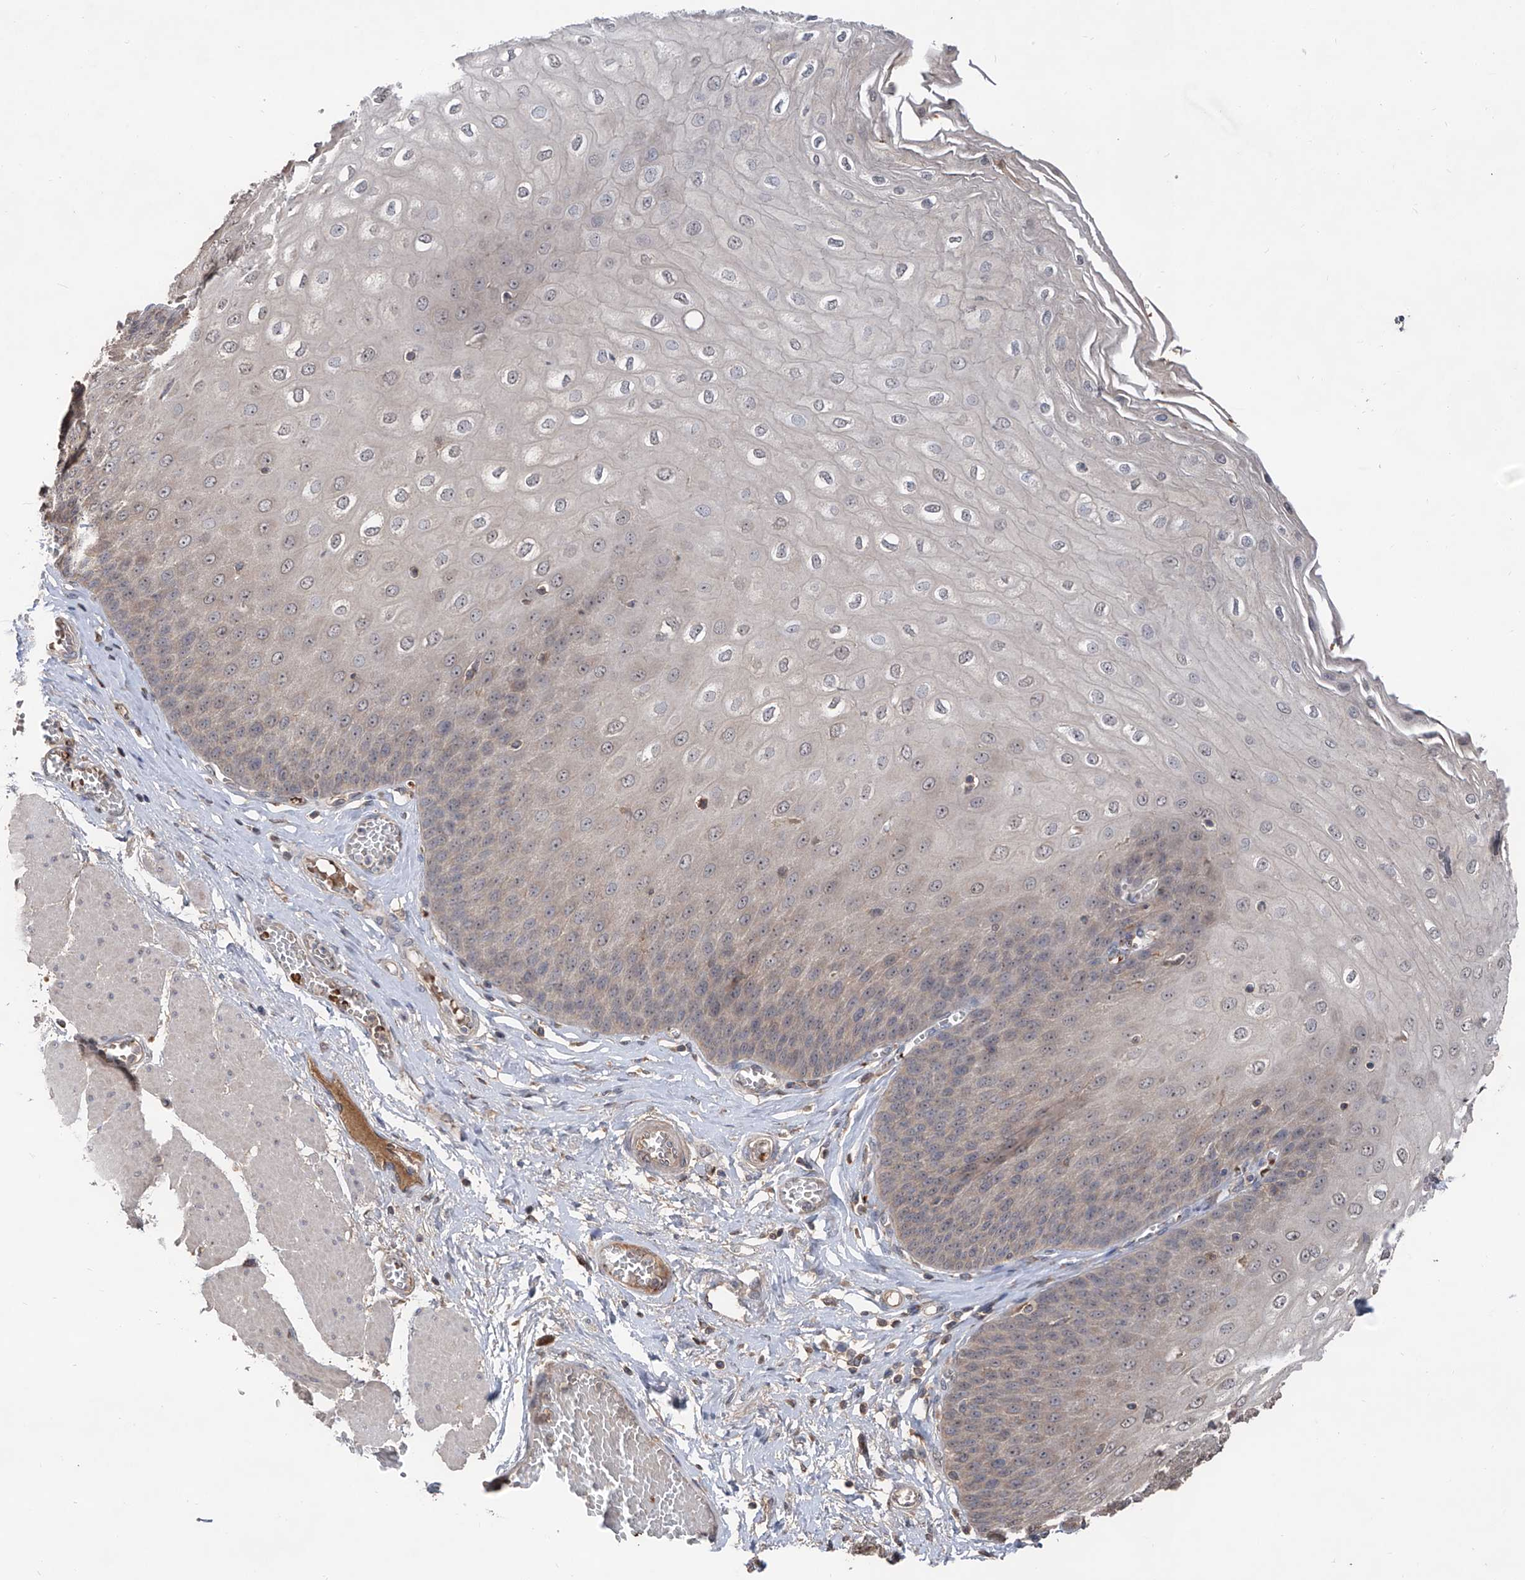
{"staining": {"intensity": "weak", "quantity": "<25%", "location": "cytoplasmic/membranous"}, "tissue": "esophagus", "cell_type": "Squamous epithelial cells", "image_type": "normal", "snomed": [{"axis": "morphology", "description": "Normal tissue, NOS"}, {"axis": "topography", "description": "Esophagus"}], "caption": "Immunohistochemical staining of normal esophagus displays no significant expression in squamous epithelial cells. (DAB IHC, high magnification).", "gene": "EDN1", "patient": {"sex": "male", "age": 60}}